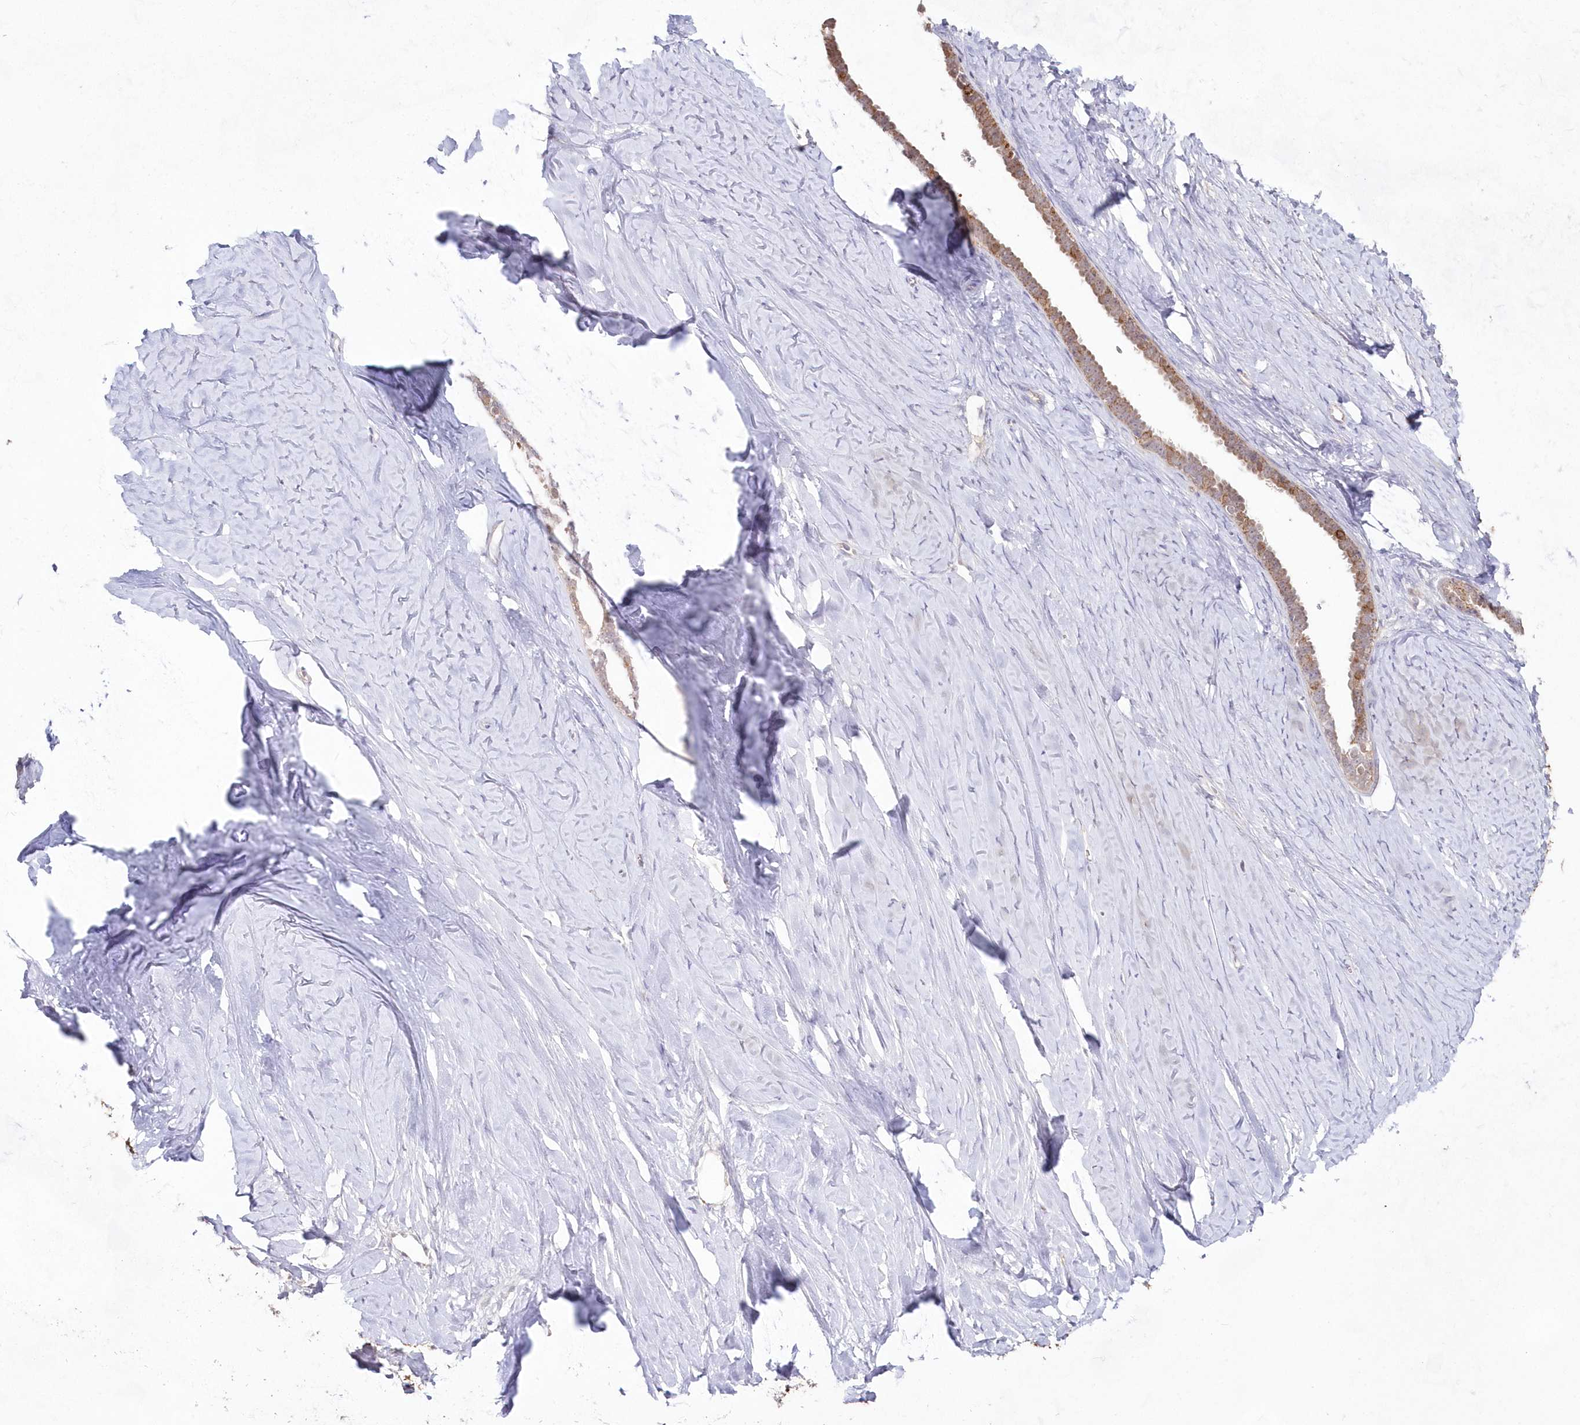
{"staining": {"intensity": "moderate", "quantity": "25%-75%", "location": "cytoplasmic/membranous"}, "tissue": "ovarian cancer", "cell_type": "Tumor cells", "image_type": "cancer", "snomed": [{"axis": "morphology", "description": "Cystadenocarcinoma, serous, NOS"}, {"axis": "topography", "description": "Ovary"}], "caption": "This is an image of immunohistochemistry (IHC) staining of ovarian cancer, which shows moderate positivity in the cytoplasmic/membranous of tumor cells.", "gene": "IMPA1", "patient": {"sex": "female", "age": 79}}